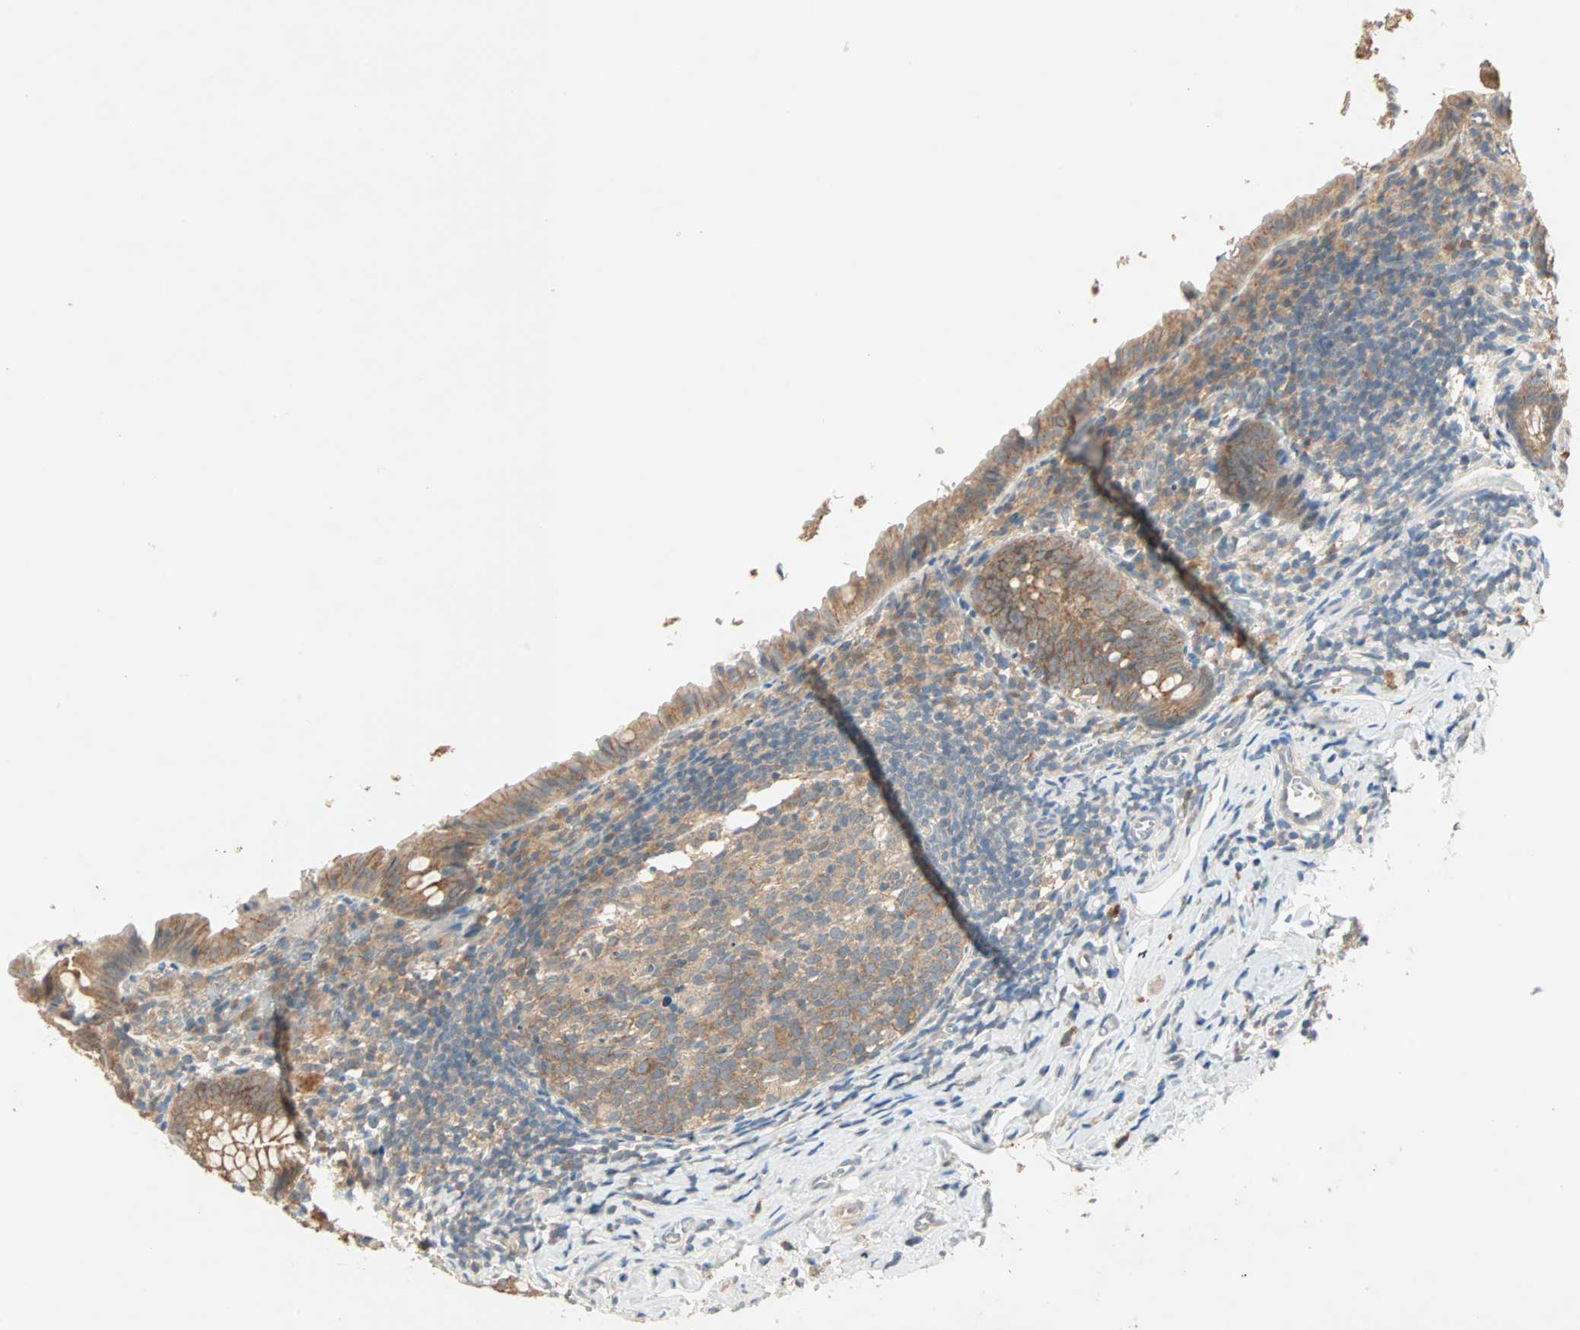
{"staining": {"intensity": "moderate", "quantity": ">75%", "location": "cytoplasmic/membranous"}, "tissue": "appendix", "cell_type": "Glandular cells", "image_type": "normal", "snomed": [{"axis": "morphology", "description": "Normal tissue, NOS"}, {"axis": "topography", "description": "Appendix"}], "caption": "Immunohistochemistry staining of normal appendix, which demonstrates medium levels of moderate cytoplasmic/membranous staining in about >75% of glandular cells indicating moderate cytoplasmic/membranous protein expression. The staining was performed using DAB (brown) for protein detection and nuclei were counterstained in hematoxylin (blue).", "gene": "TTF2", "patient": {"sex": "female", "age": 10}}